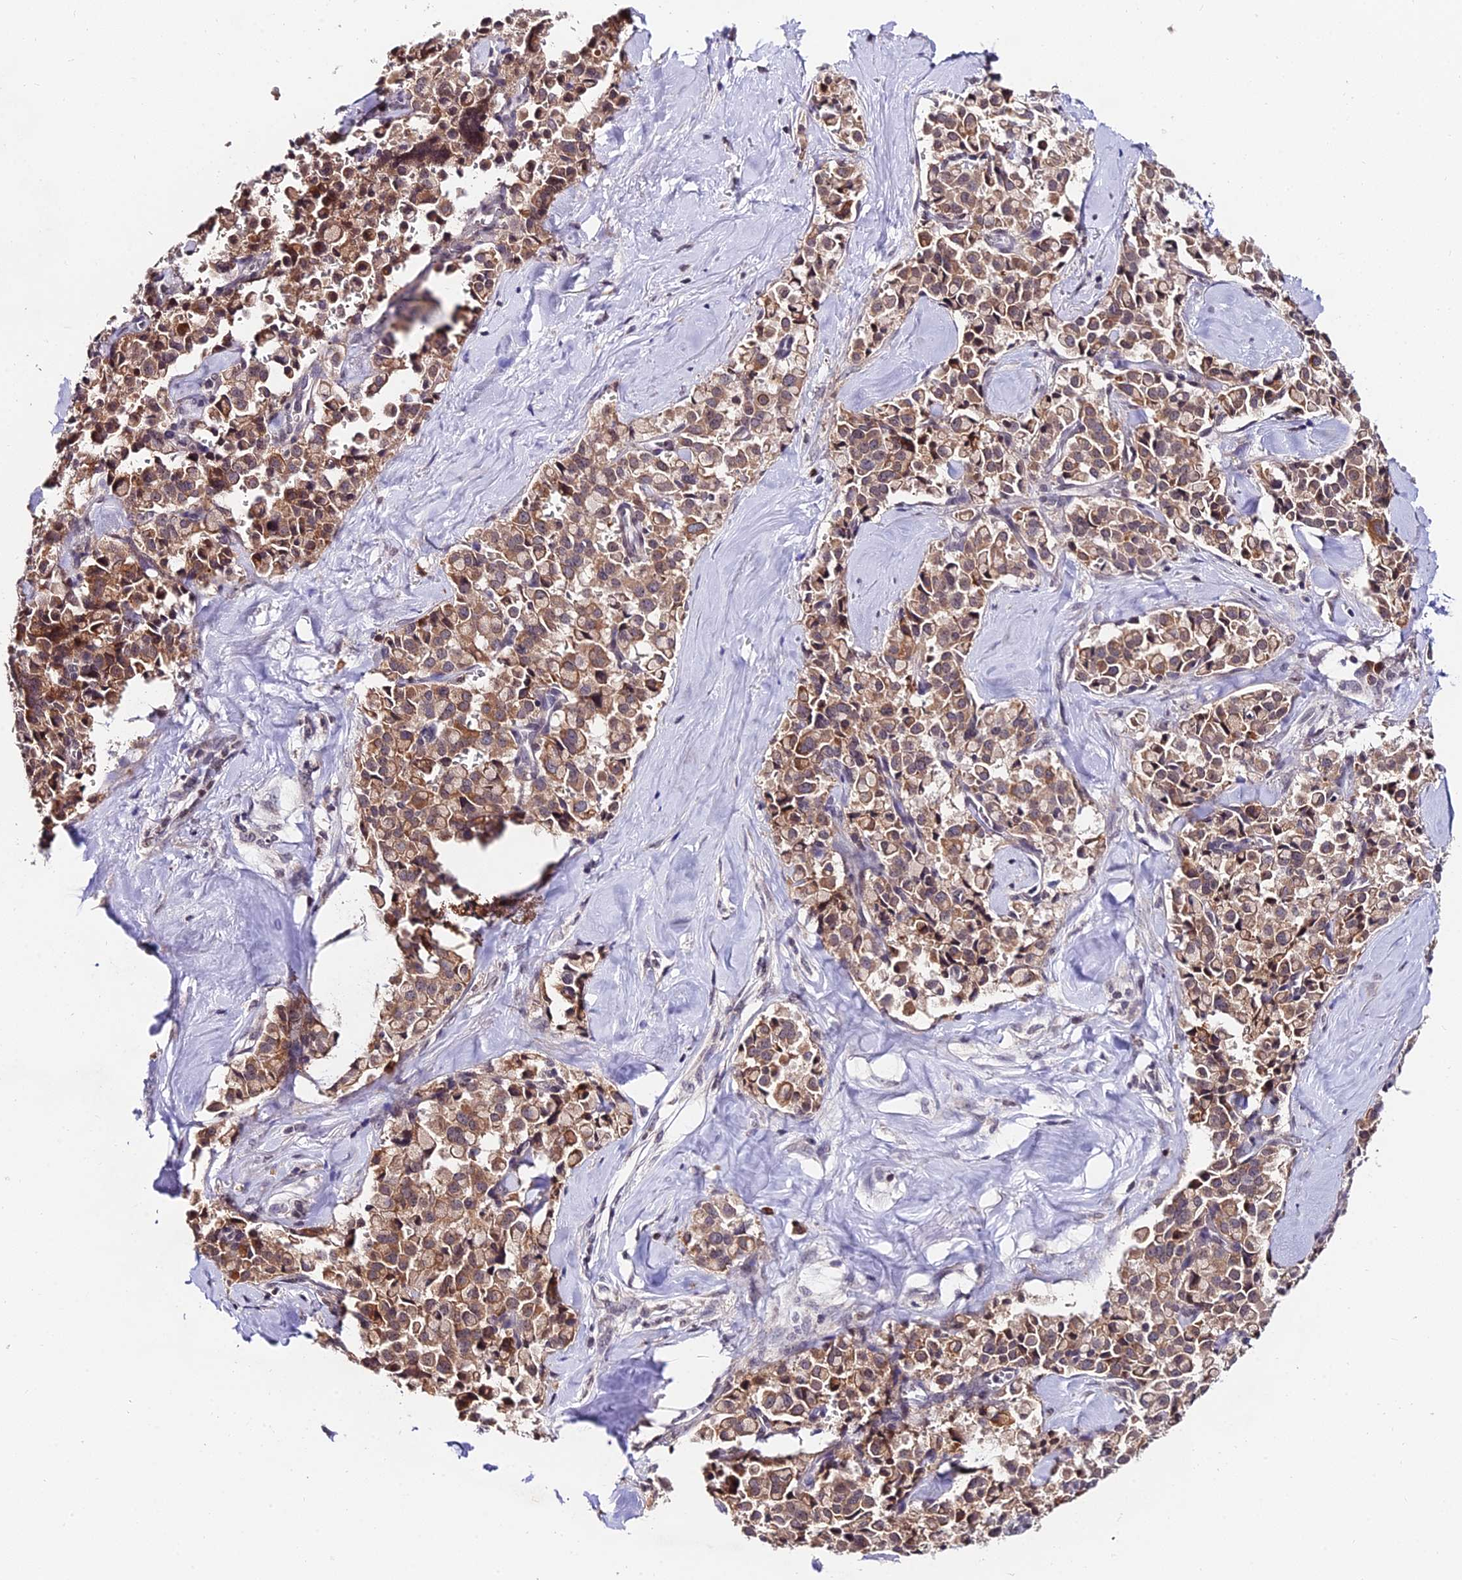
{"staining": {"intensity": "moderate", "quantity": ">75%", "location": "cytoplasmic/membranous"}, "tissue": "pancreatic cancer", "cell_type": "Tumor cells", "image_type": "cancer", "snomed": [{"axis": "morphology", "description": "Adenocarcinoma, NOS"}, {"axis": "topography", "description": "Pancreas"}], "caption": "Human pancreatic cancer (adenocarcinoma) stained with a protein marker exhibits moderate staining in tumor cells.", "gene": "CDNF", "patient": {"sex": "male", "age": 65}}